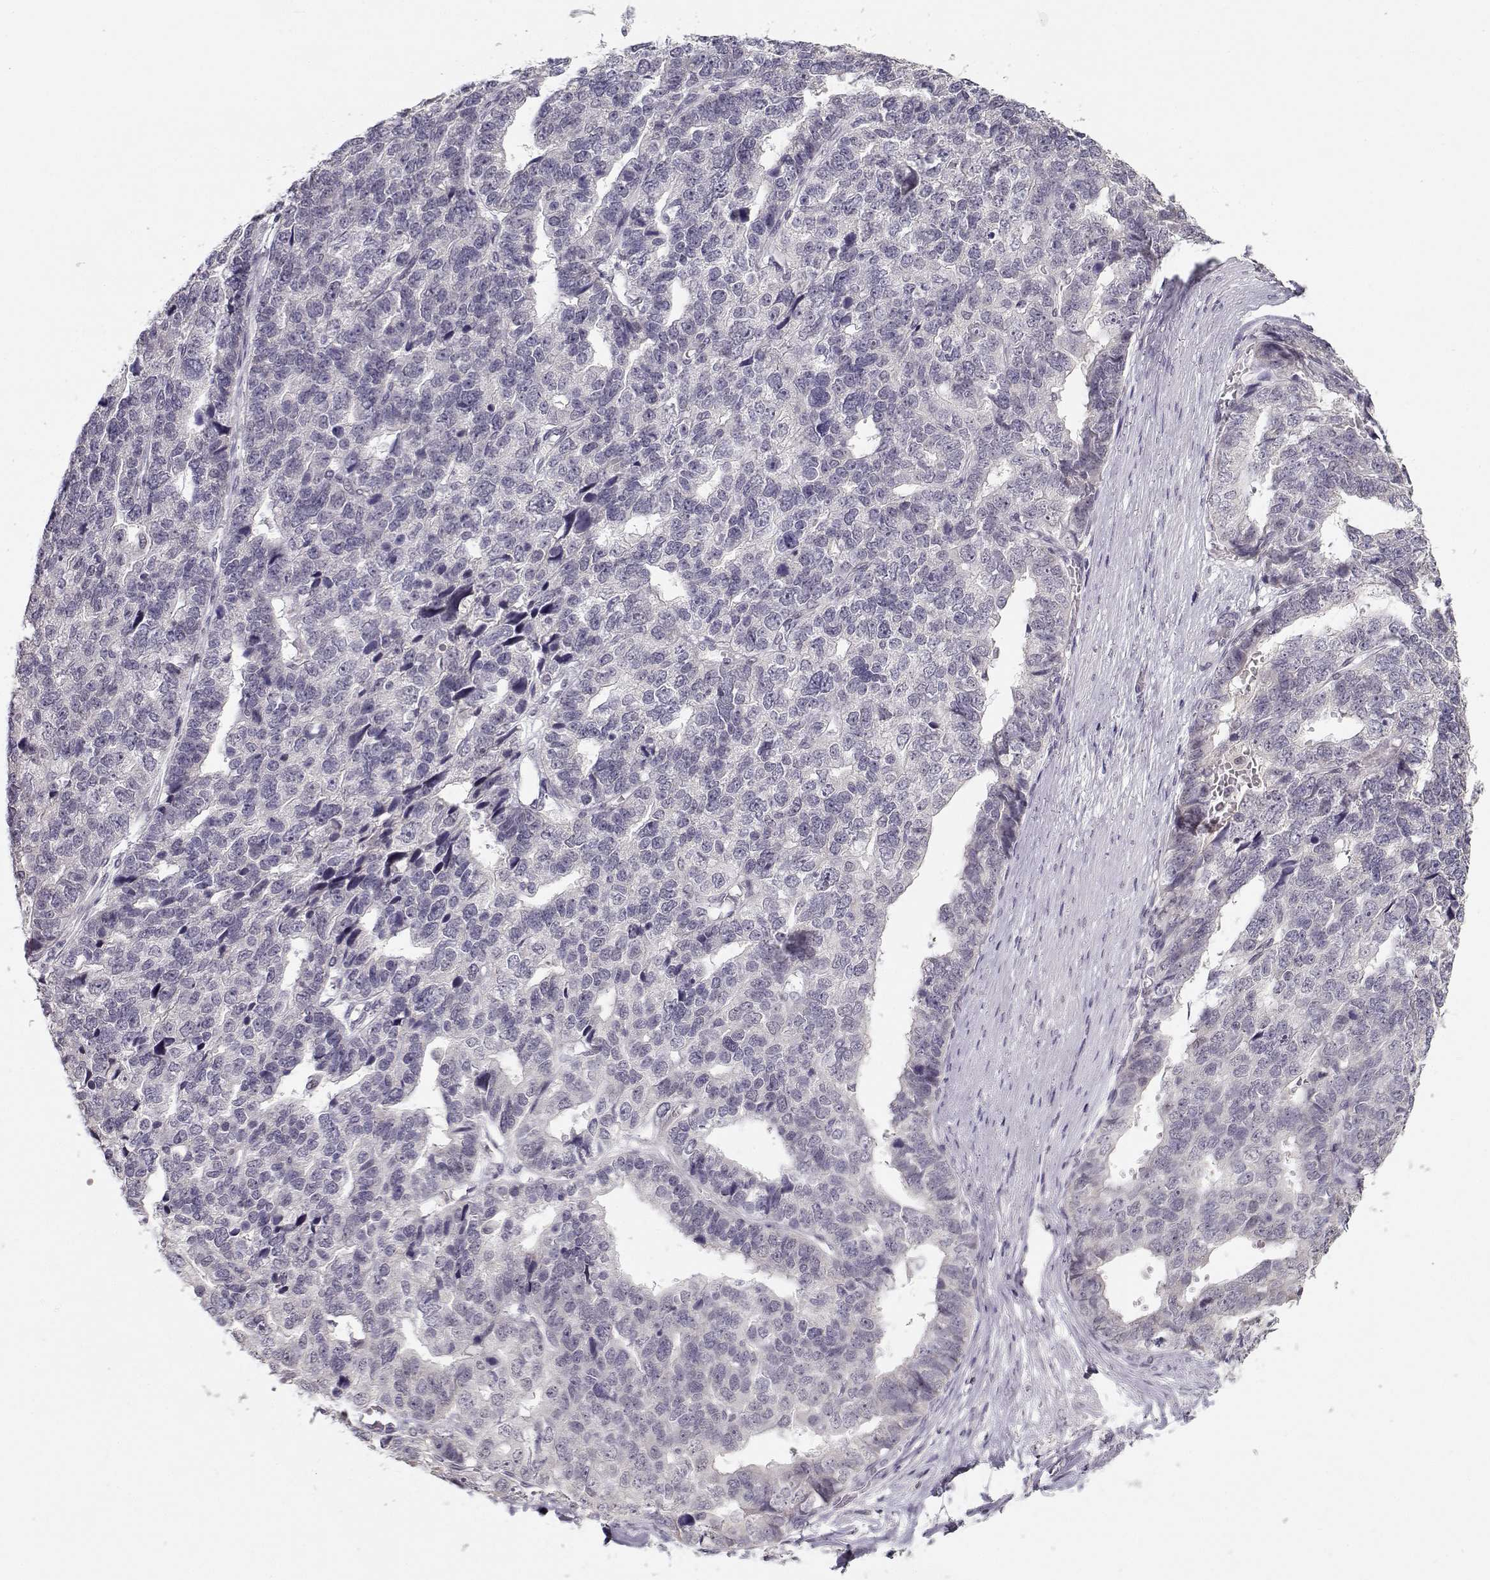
{"staining": {"intensity": "negative", "quantity": "none", "location": "none"}, "tissue": "stomach cancer", "cell_type": "Tumor cells", "image_type": "cancer", "snomed": [{"axis": "morphology", "description": "Adenocarcinoma, NOS"}, {"axis": "topography", "description": "Stomach"}], "caption": "DAB immunohistochemical staining of stomach adenocarcinoma exhibits no significant staining in tumor cells.", "gene": "C16orf86", "patient": {"sex": "male", "age": 69}}